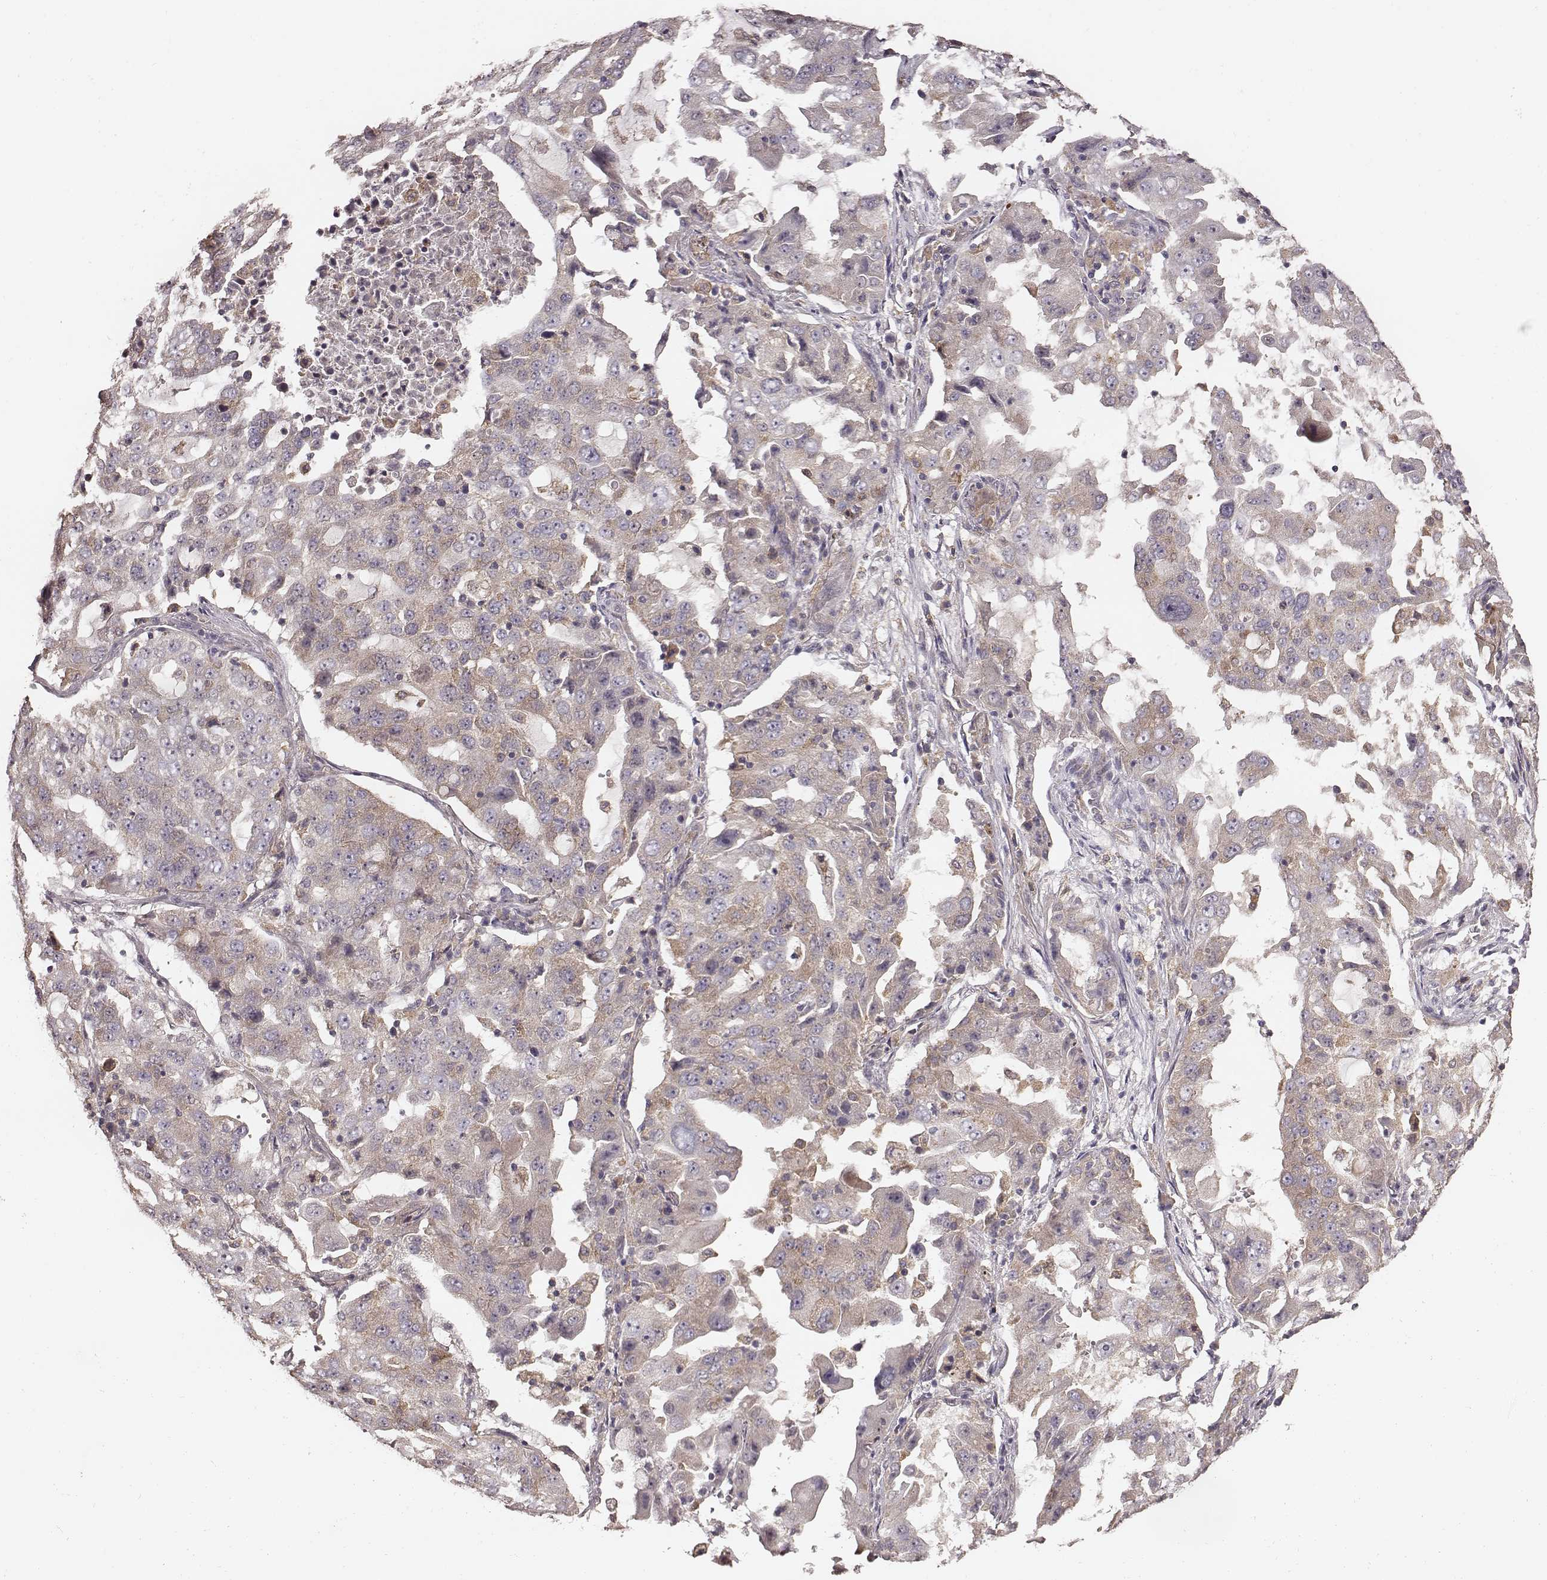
{"staining": {"intensity": "negative", "quantity": "none", "location": "none"}, "tissue": "lung cancer", "cell_type": "Tumor cells", "image_type": "cancer", "snomed": [{"axis": "morphology", "description": "Adenocarcinoma, NOS"}, {"axis": "topography", "description": "Lung"}], "caption": "Tumor cells show no significant positivity in lung adenocarcinoma.", "gene": "VPS26A", "patient": {"sex": "female", "age": 61}}